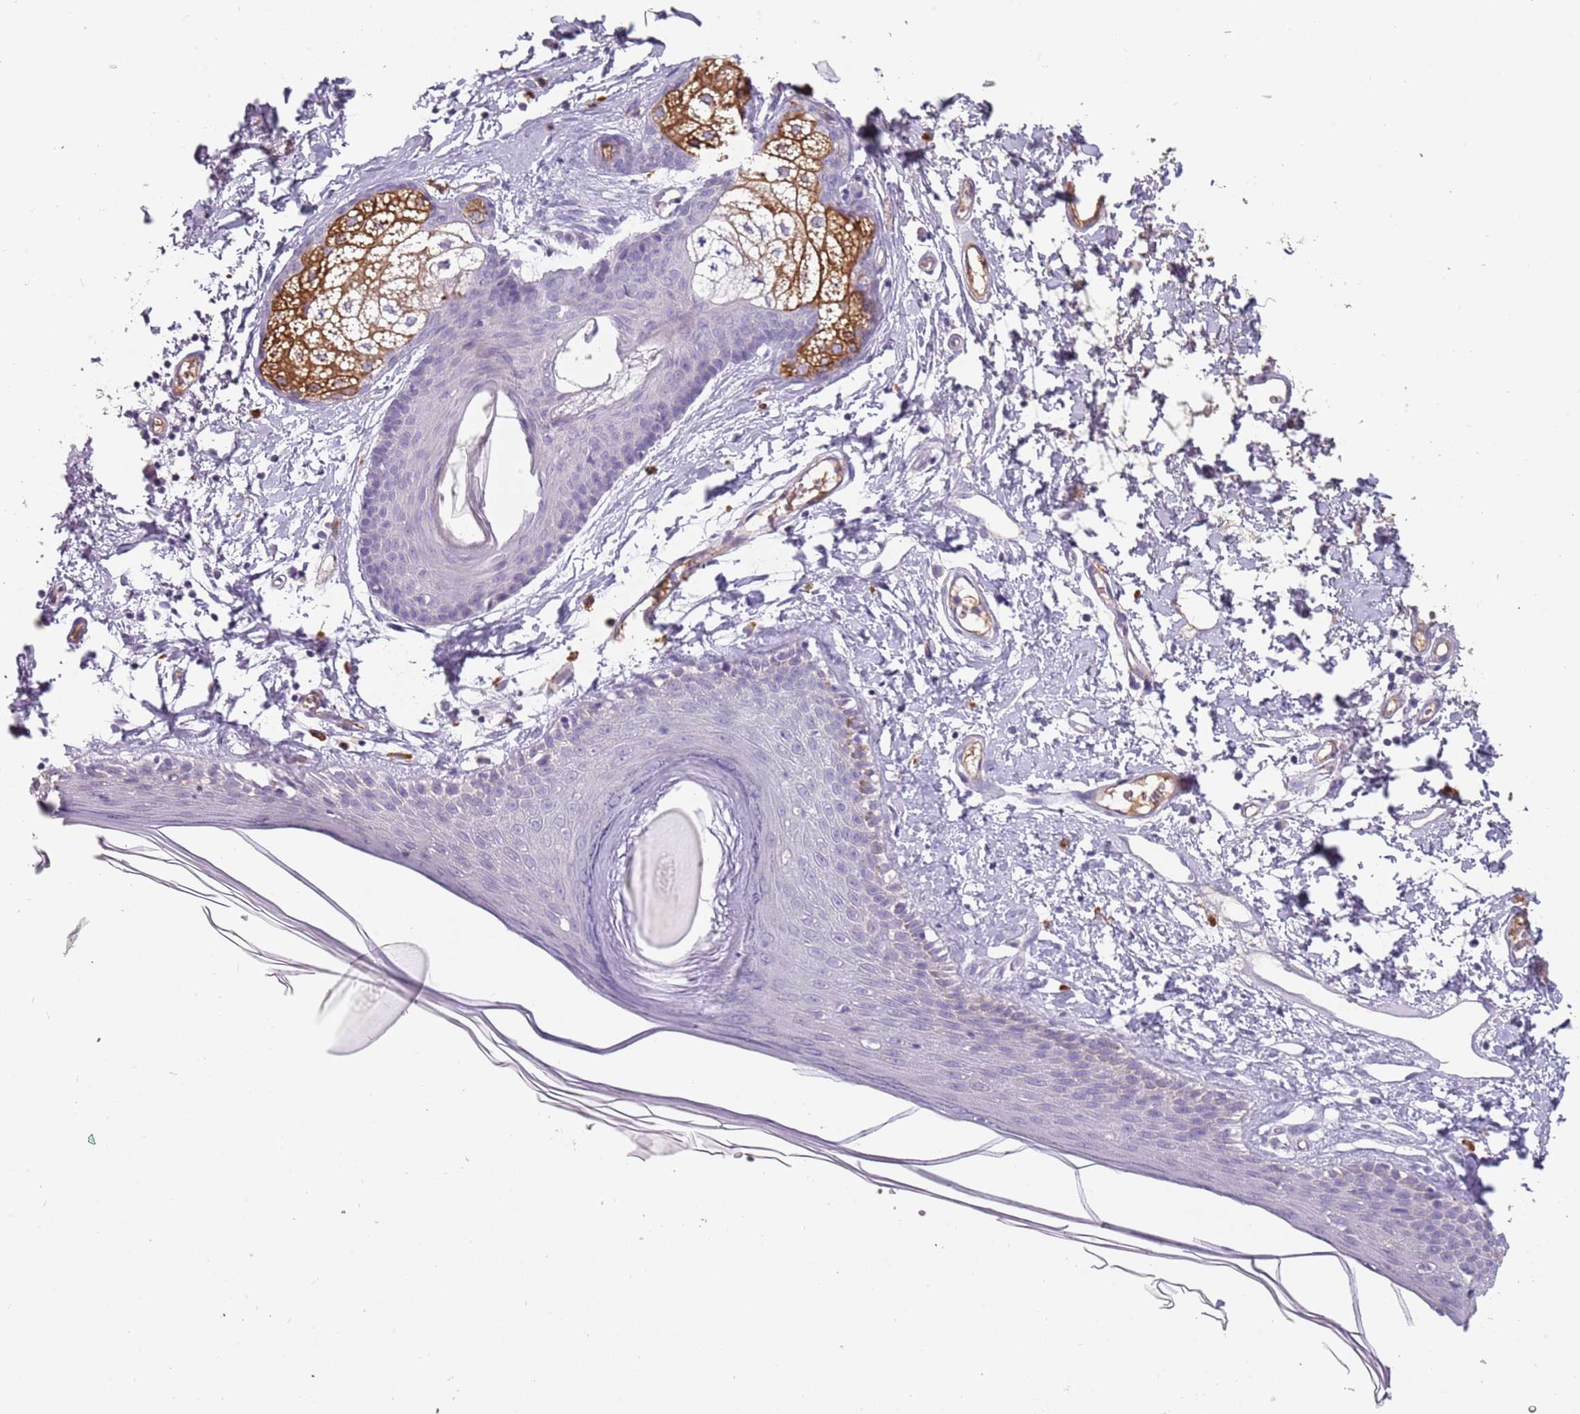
{"staining": {"intensity": "negative", "quantity": "none", "location": "none"}, "tissue": "skin", "cell_type": "Epidermal cells", "image_type": "normal", "snomed": [{"axis": "morphology", "description": "Normal tissue, NOS"}, {"axis": "topography", "description": "Adipose tissue"}, {"axis": "topography", "description": "Vascular tissue"}, {"axis": "topography", "description": "Vulva"}, {"axis": "topography", "description": "Peripheral nerve tissue"}], "caption": "Immunohistochemical staining of benign skin reveals no significant positivity in epidermal cells.", "gene": "DDX4", "patient": {"sex": "female", "age": 86}}